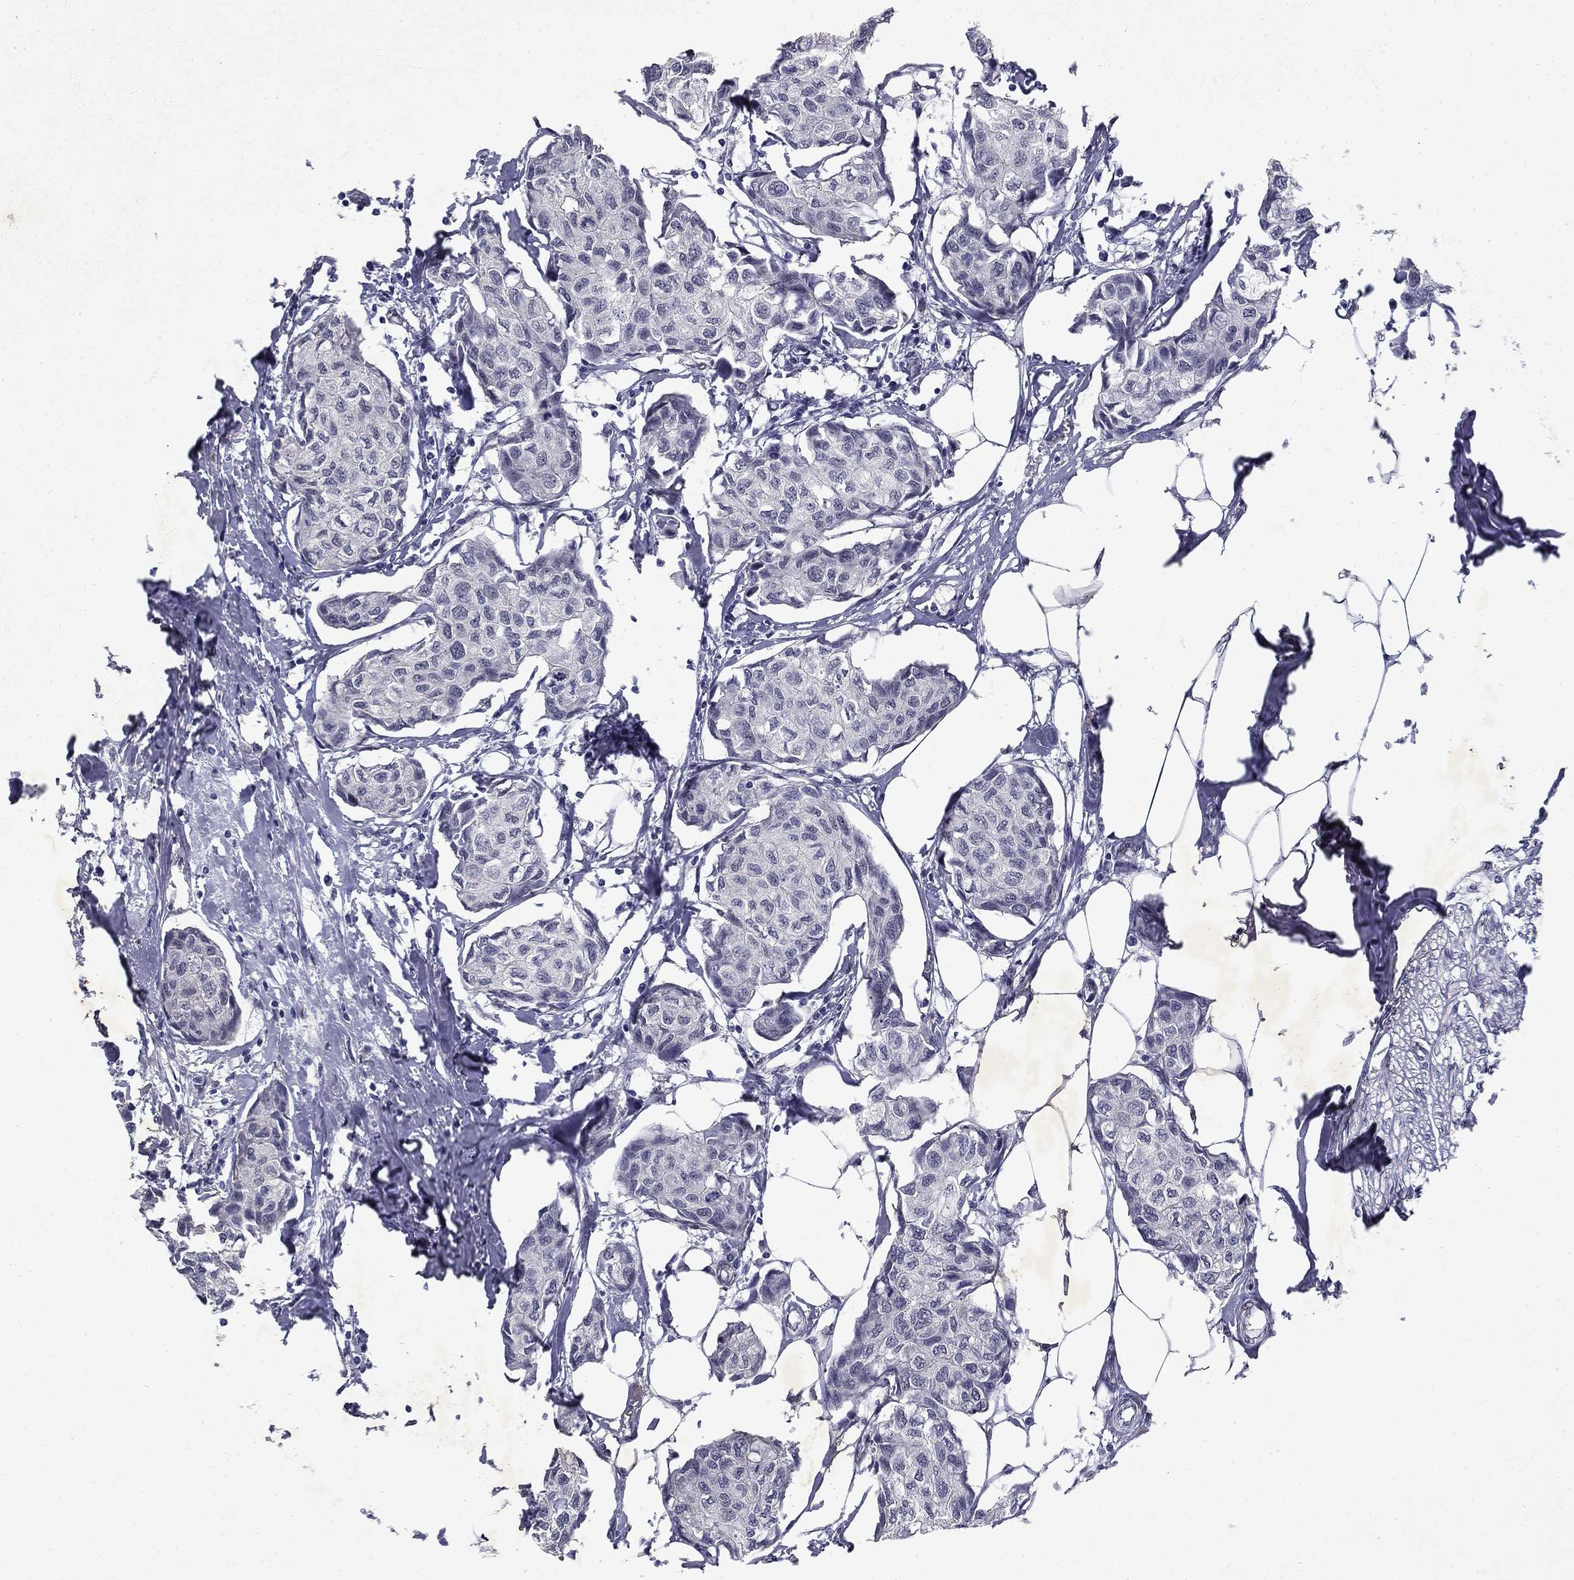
{"staining": {"intensity": "negative", "quantity": "none", "location": "none"}, "tissue": "breast cancer", "cell_type": "Tumor cells", "image_type": "cancer", "snomed": [{"axis": "morphology", "description": "Duct carcinoma"}, {"axis": "topography", "description": "Breast"}], "caption": "Immunohistochemistry photomicrograph of breast intraductal carcinoma stained for a protein (brown), which exhibits no positivity in tumor cells.", "gene": "RBFOX1", "patient": {"sex": "female", "age": 80}}